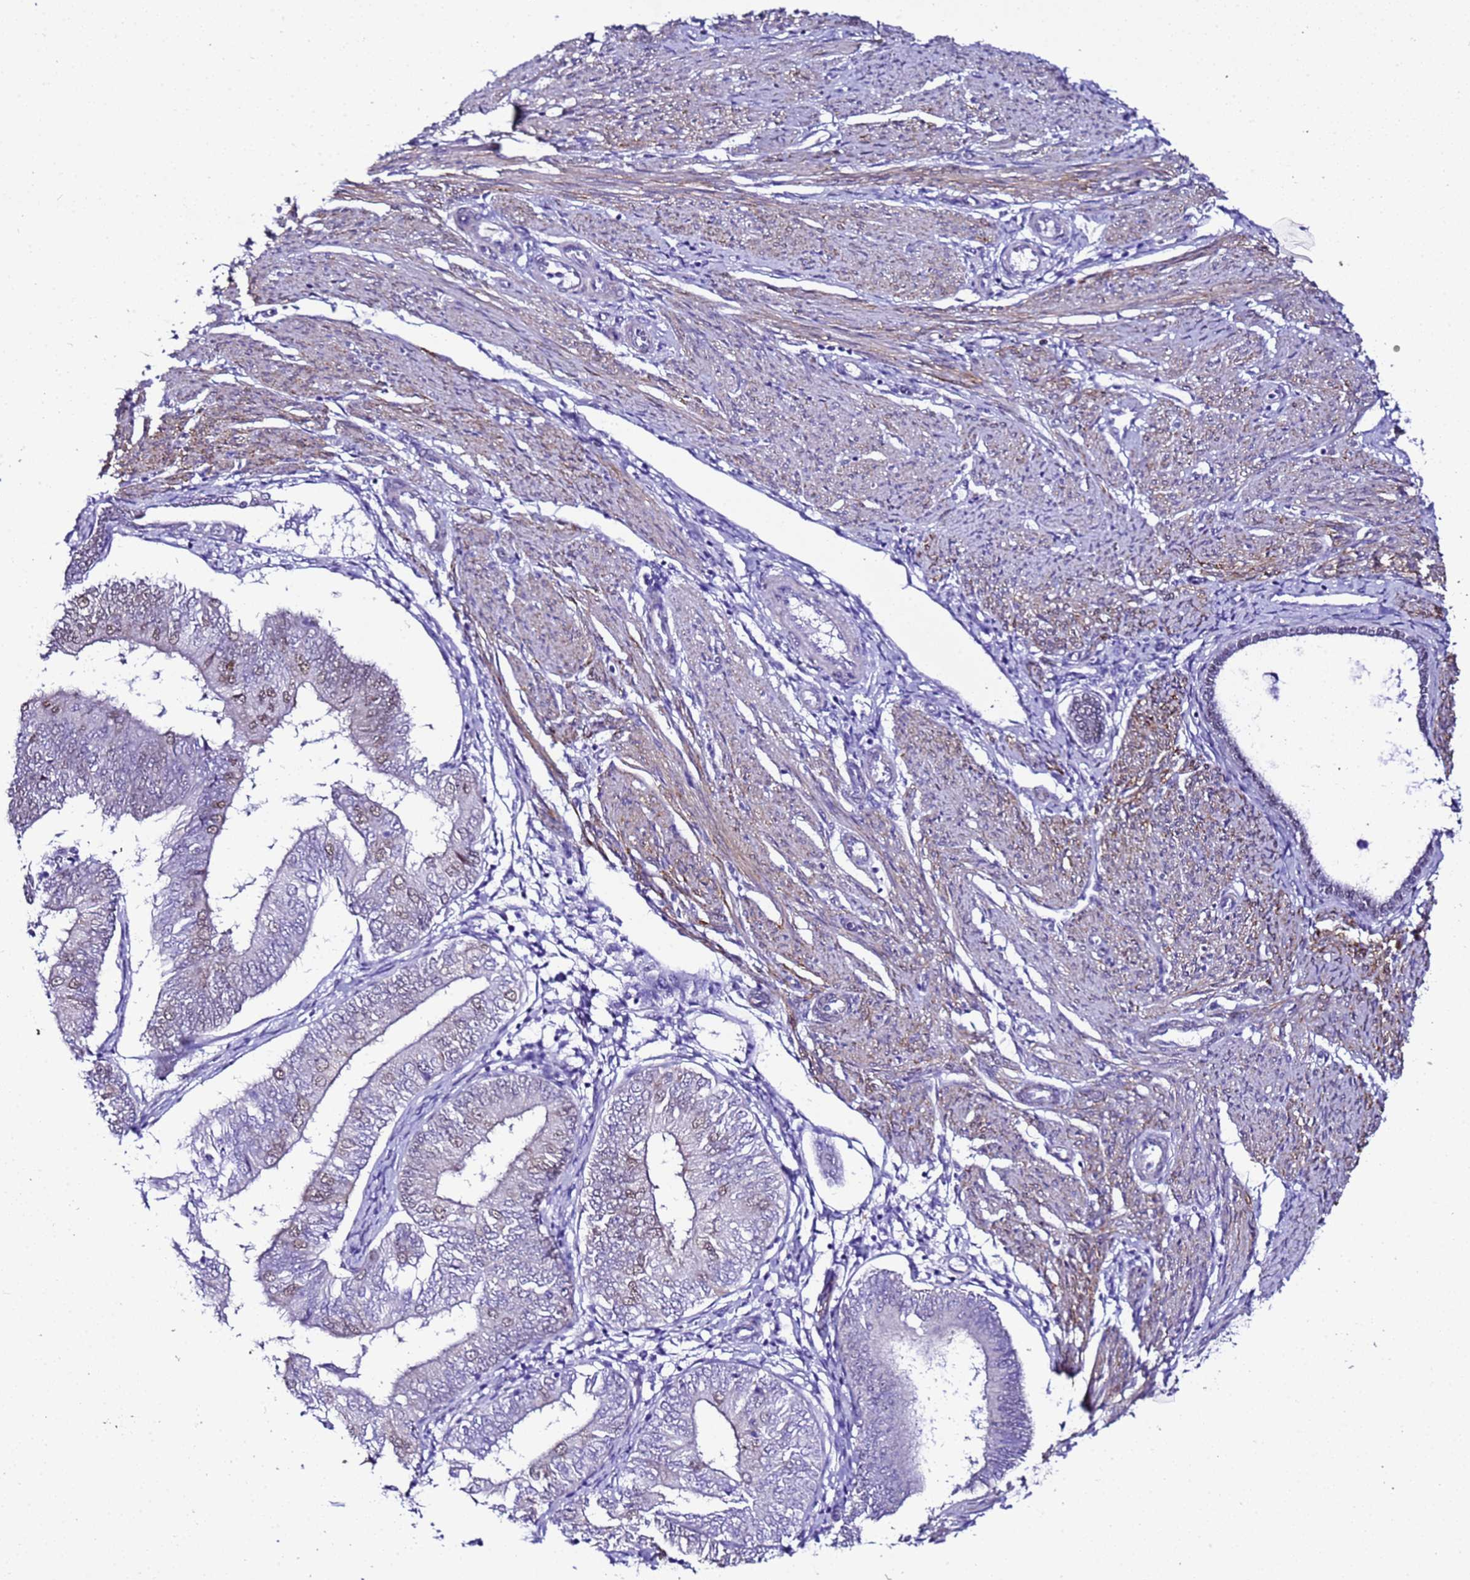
{"staining": {"intensity": "moderate", "quantity": "25%-75%", "location": "nuclear"}, "tissue": "endometrial cancer", "cell_type": "Tumor cells", "image_type": "cancer", "snomed": [{"axis": "morphology", "description": "Adenocarcinoma, NOS"}, {"axis": "topography", "description": "Endometrium"}], "caption": "A brown stain shows moderate nuclear expression of a protein in endometrial cancer tumor cells.", "gene": "BCL7A", "patient": {"sex": "female", "age": 58}}